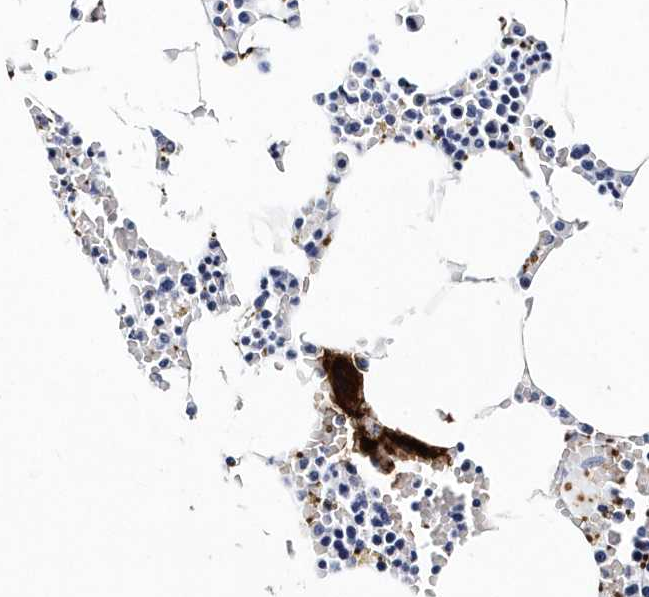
{"staining": {"intensity": "strong", "quantity": "<25%", "location": "cytoplasmic/membranous"}, "tissue": "bone marrow", "cell_type": "Hematopoietic cells", "image_type": "normal", "snomed": [{"axis": "morphology", "description": "Normal tissue, NOS"}, {"axis": "topography", "description": "Bone marrow"}], "caption": "Immunohistochemistry (IHC) photomicrograph of benign bone marrow: human bone marrow stained using immunohistochemistry (IHC) reveals medium levels of strong protein expression localized specifically in the cytoplasmic/membranous of hematopoietic cells, appearing as a cytoplasmic/membranous brown color.", "gene": "ITGA2B", "patient": {"sex": "male", "age": 70}}